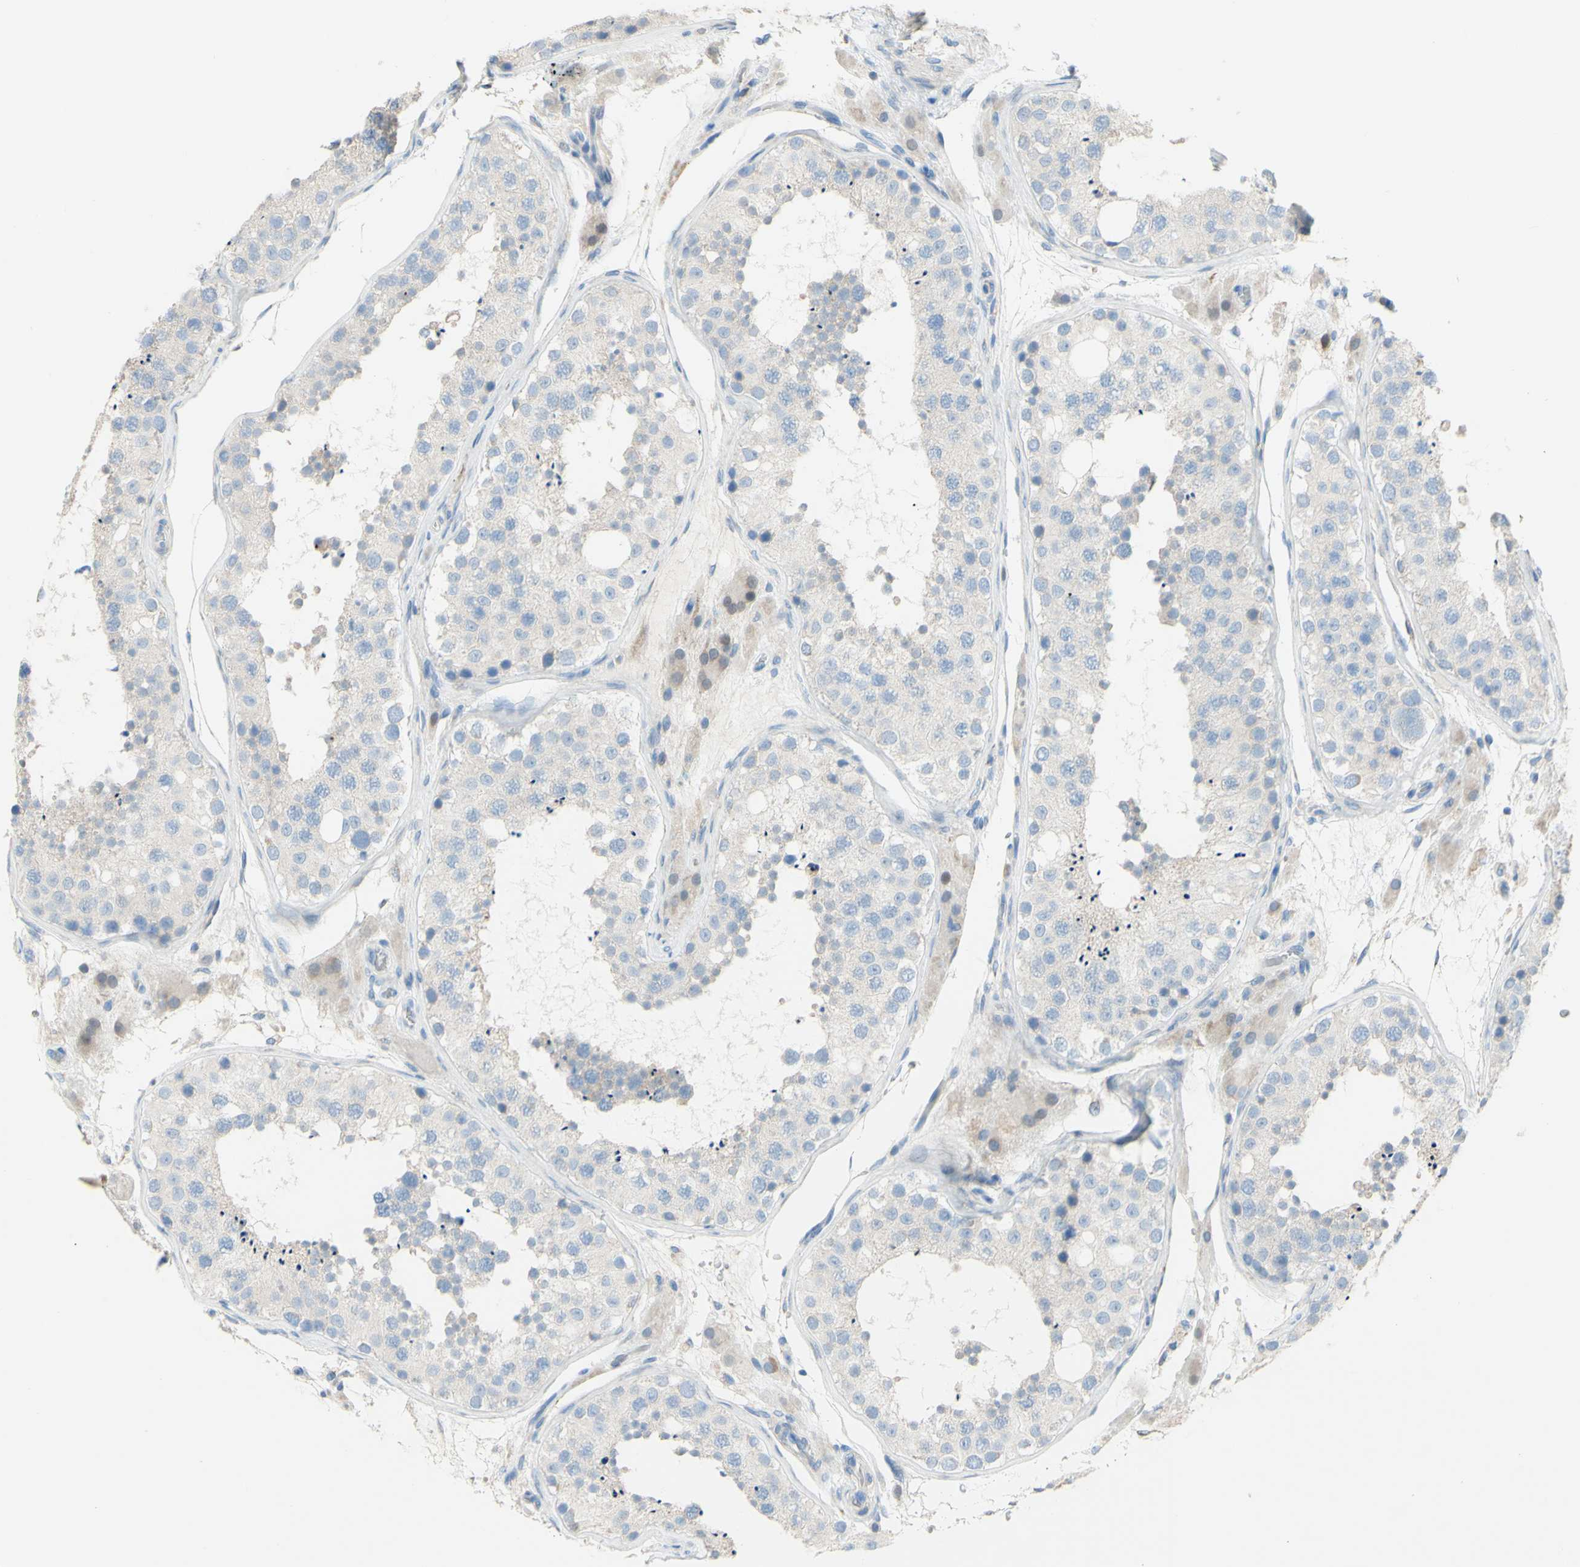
{"staining": {"intensity": "negative", "quantity": "none", "location": "none"}, "tissue": "testis", "cell_type": "Cells in seminiferous ducts", "image_type": "normal", "snomed": [{"axis": "morphology", "description": "Normal tissue, NOS"}, {"axis": "topography", "description": "Testis"}], "caption": "Immunohistochemical staining of unremarkable testis displays no significant staining in cells in seminiferous ducts. (Brightfield microscopy of DAB (3,3'-diaminobenzidine) immunohistochemistry (IHC) at high magnification).", "gene": "ACADL", "patient": {"sex": "male", "age": 26}}